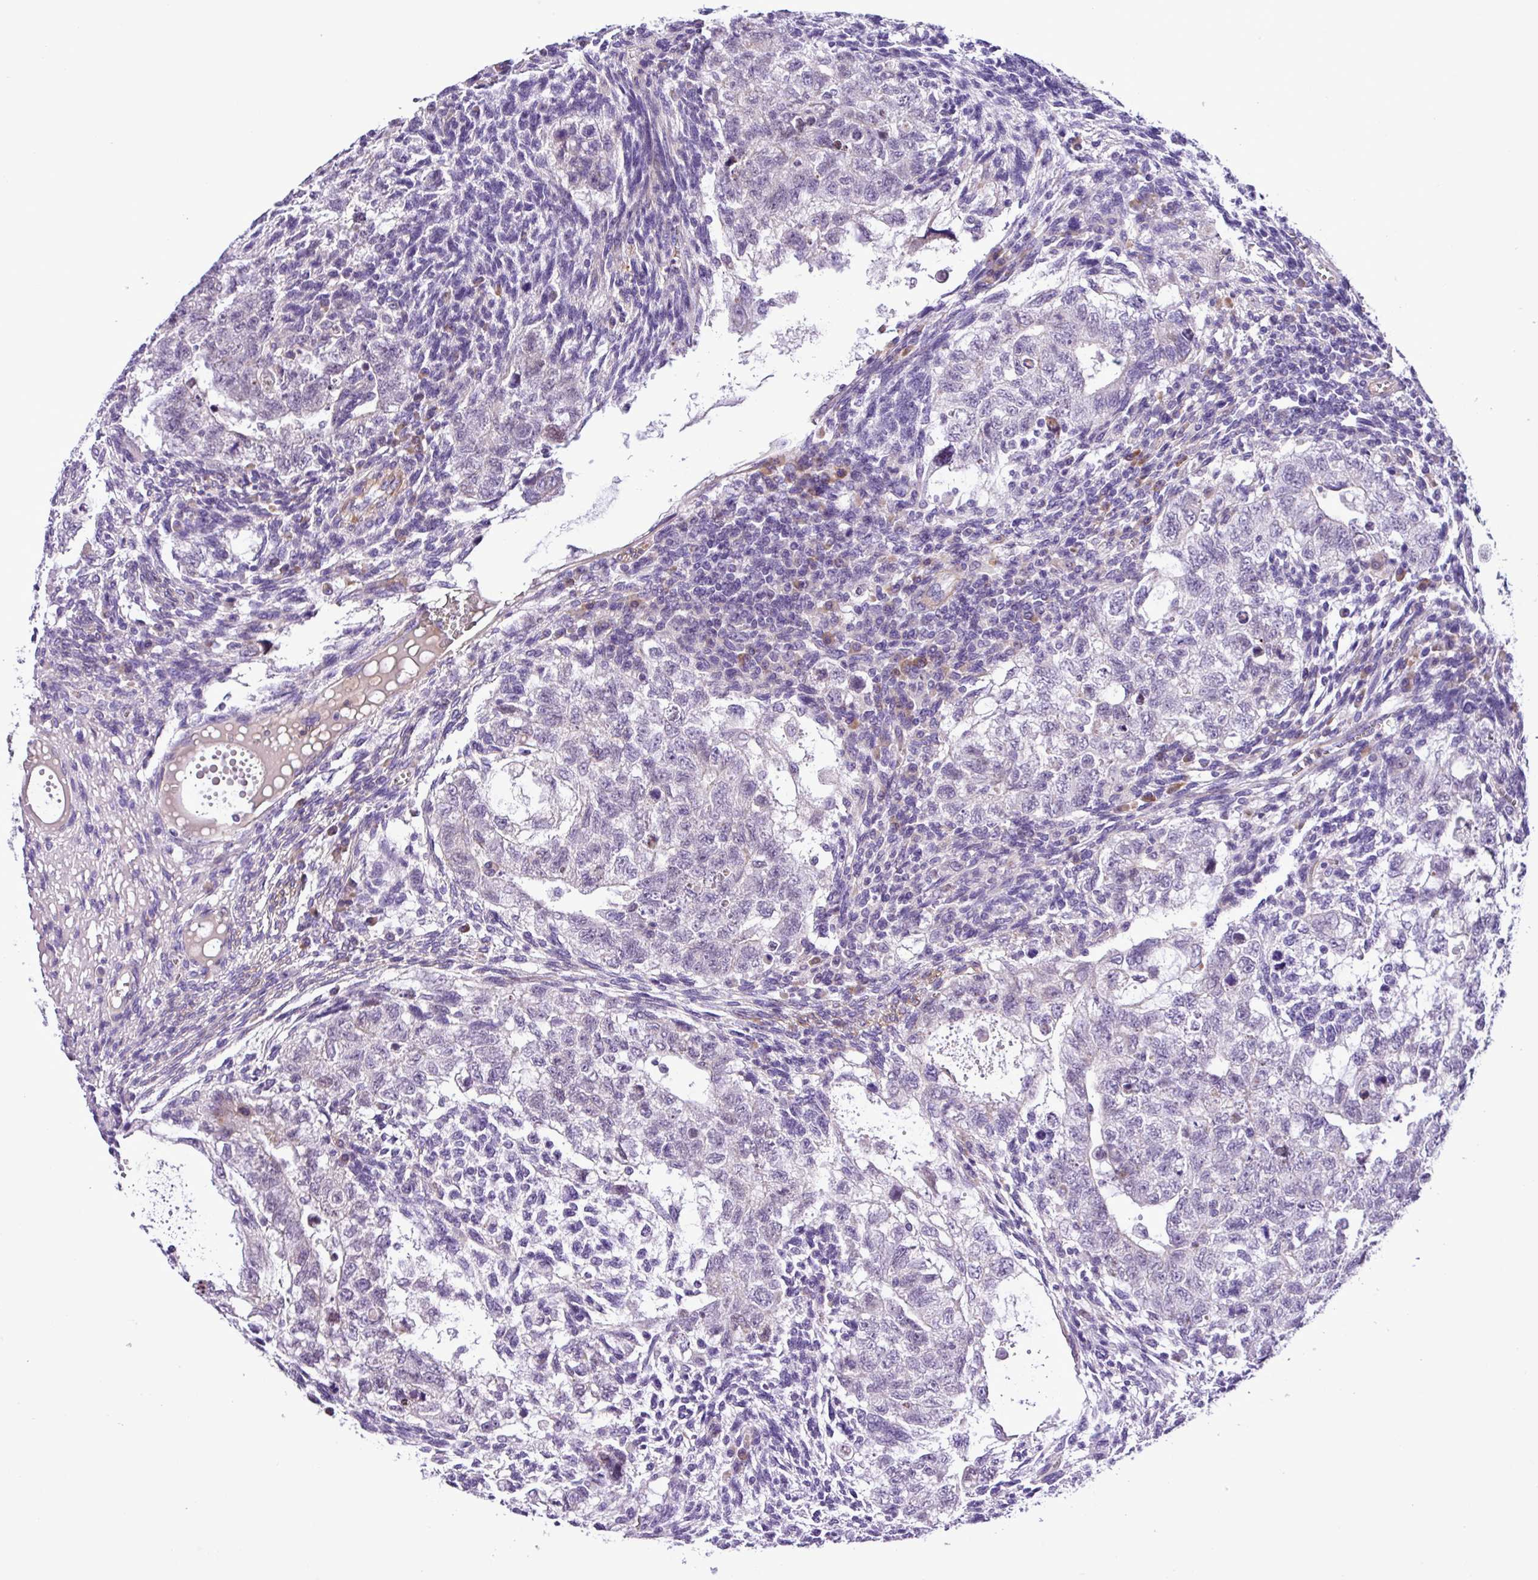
{"staining": {"intensity": "negative", "quantity": "none", "location": "none"}, "tissue": "testis cancer", "cell_type": "Tumor cells", "image_type": "cancer", "snomed": [{"axis": "morphology", "description": "Carcinoma, Embryonal, NOS"}, {"axis": "topography", "description": "Testis"}], "caption": "This is a image of immunohistochemistry (IHC) staining of testis embryonal carcinoma, which shows no positivity in tumor cells.", "gene": "C11orf91", "patient": {"sex": "male", "age": 37}}